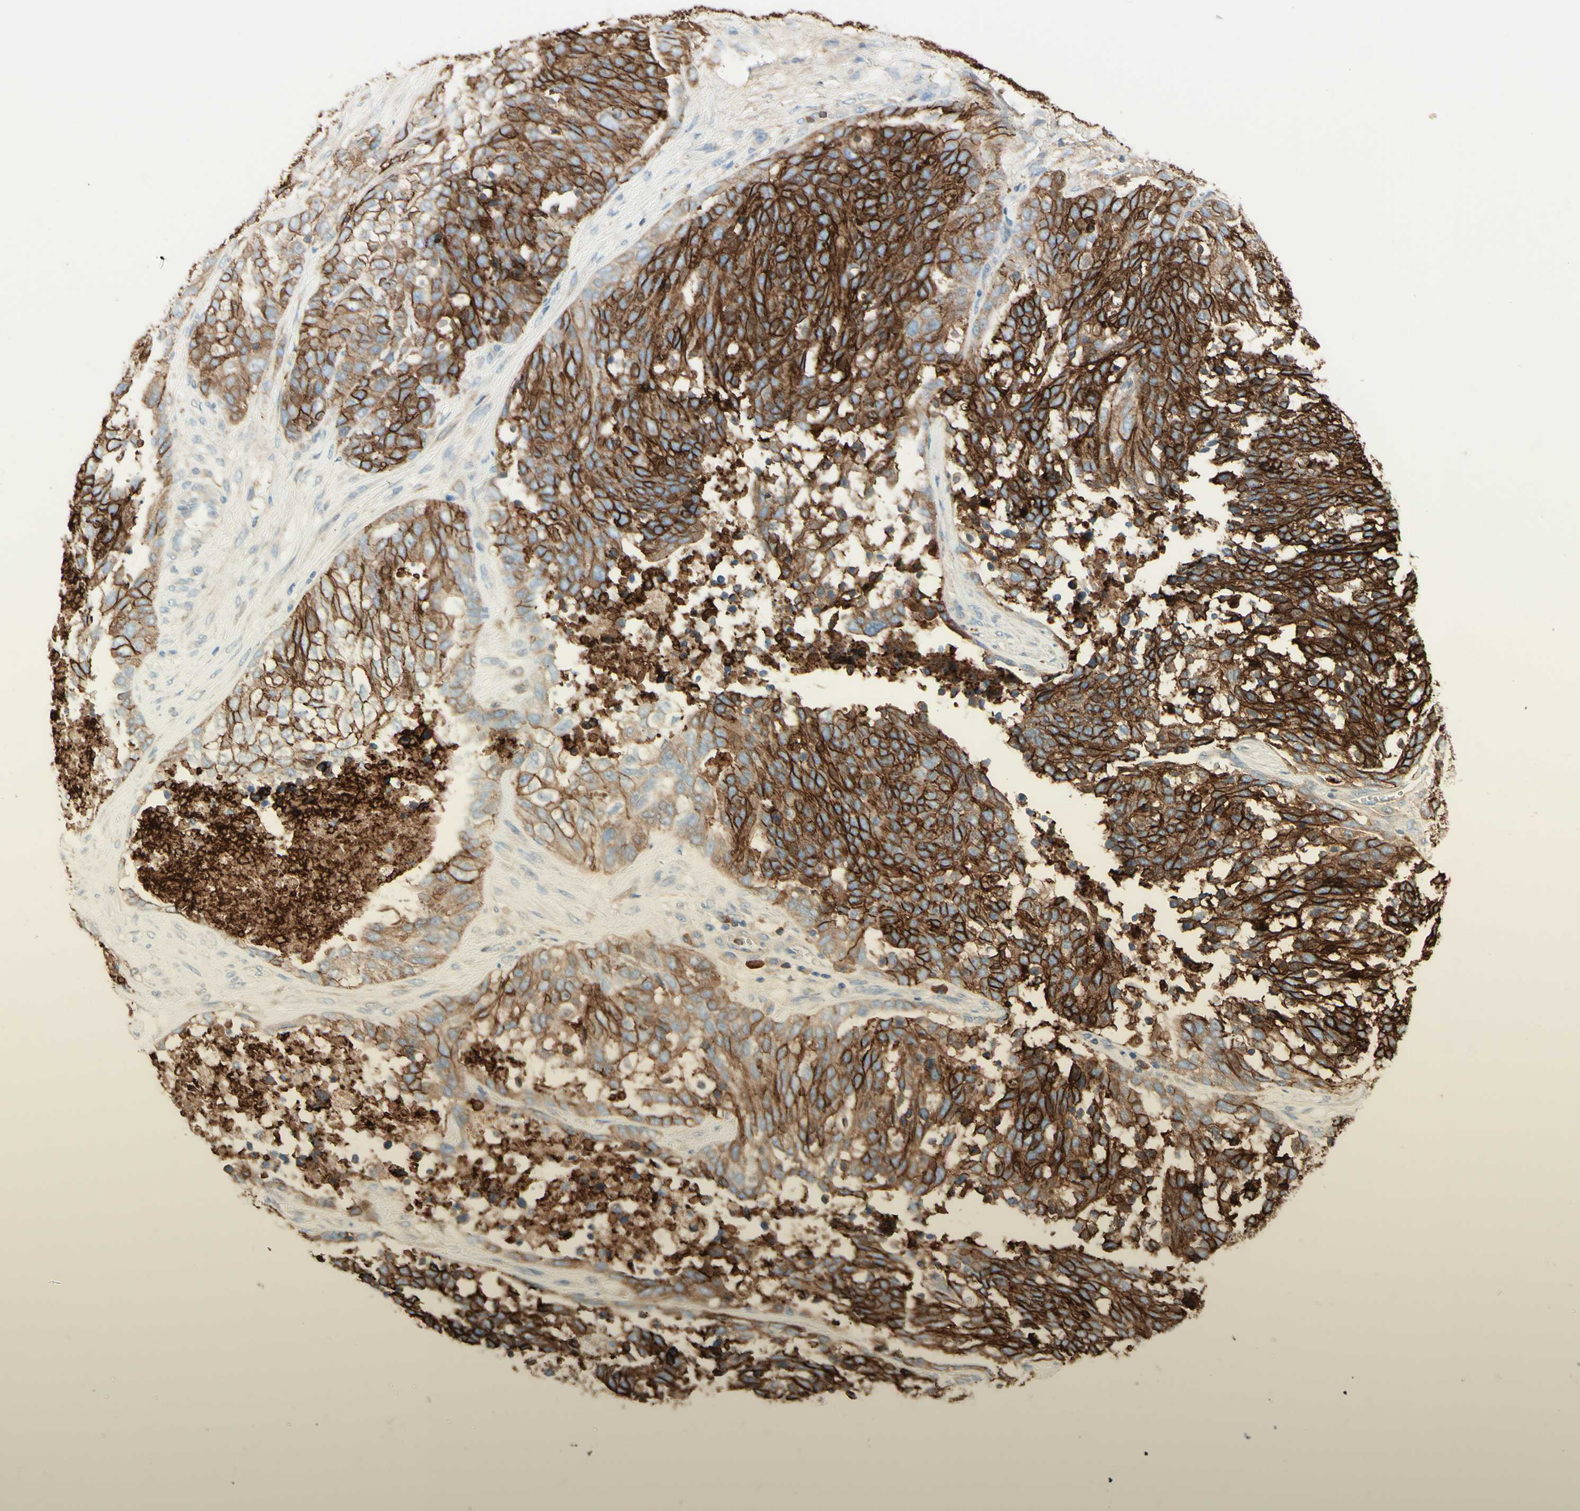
{"staining": {"intensity": "strong", "quantity": ">75%", "location": "cytoplasmic/membranous"}, "tissue": "ovarian cancer", "cell_type": "Tumor cells", "image_type": "cancer", "snomed": [{"axis": "morphology", "description": "Cystadenocarcinoma, serous, NOS"}, {"axis": "topography", "description": "Ovary"}], "caption": "Human serous cystadenocarcinoma (ovarian) stained for a protein (brown) exhibits strong cytoplasmic/membranous positive staining in about >75% of tumor cells.", "gene": "ALCAM", "patient": {"sex": "female", "age": 44}}